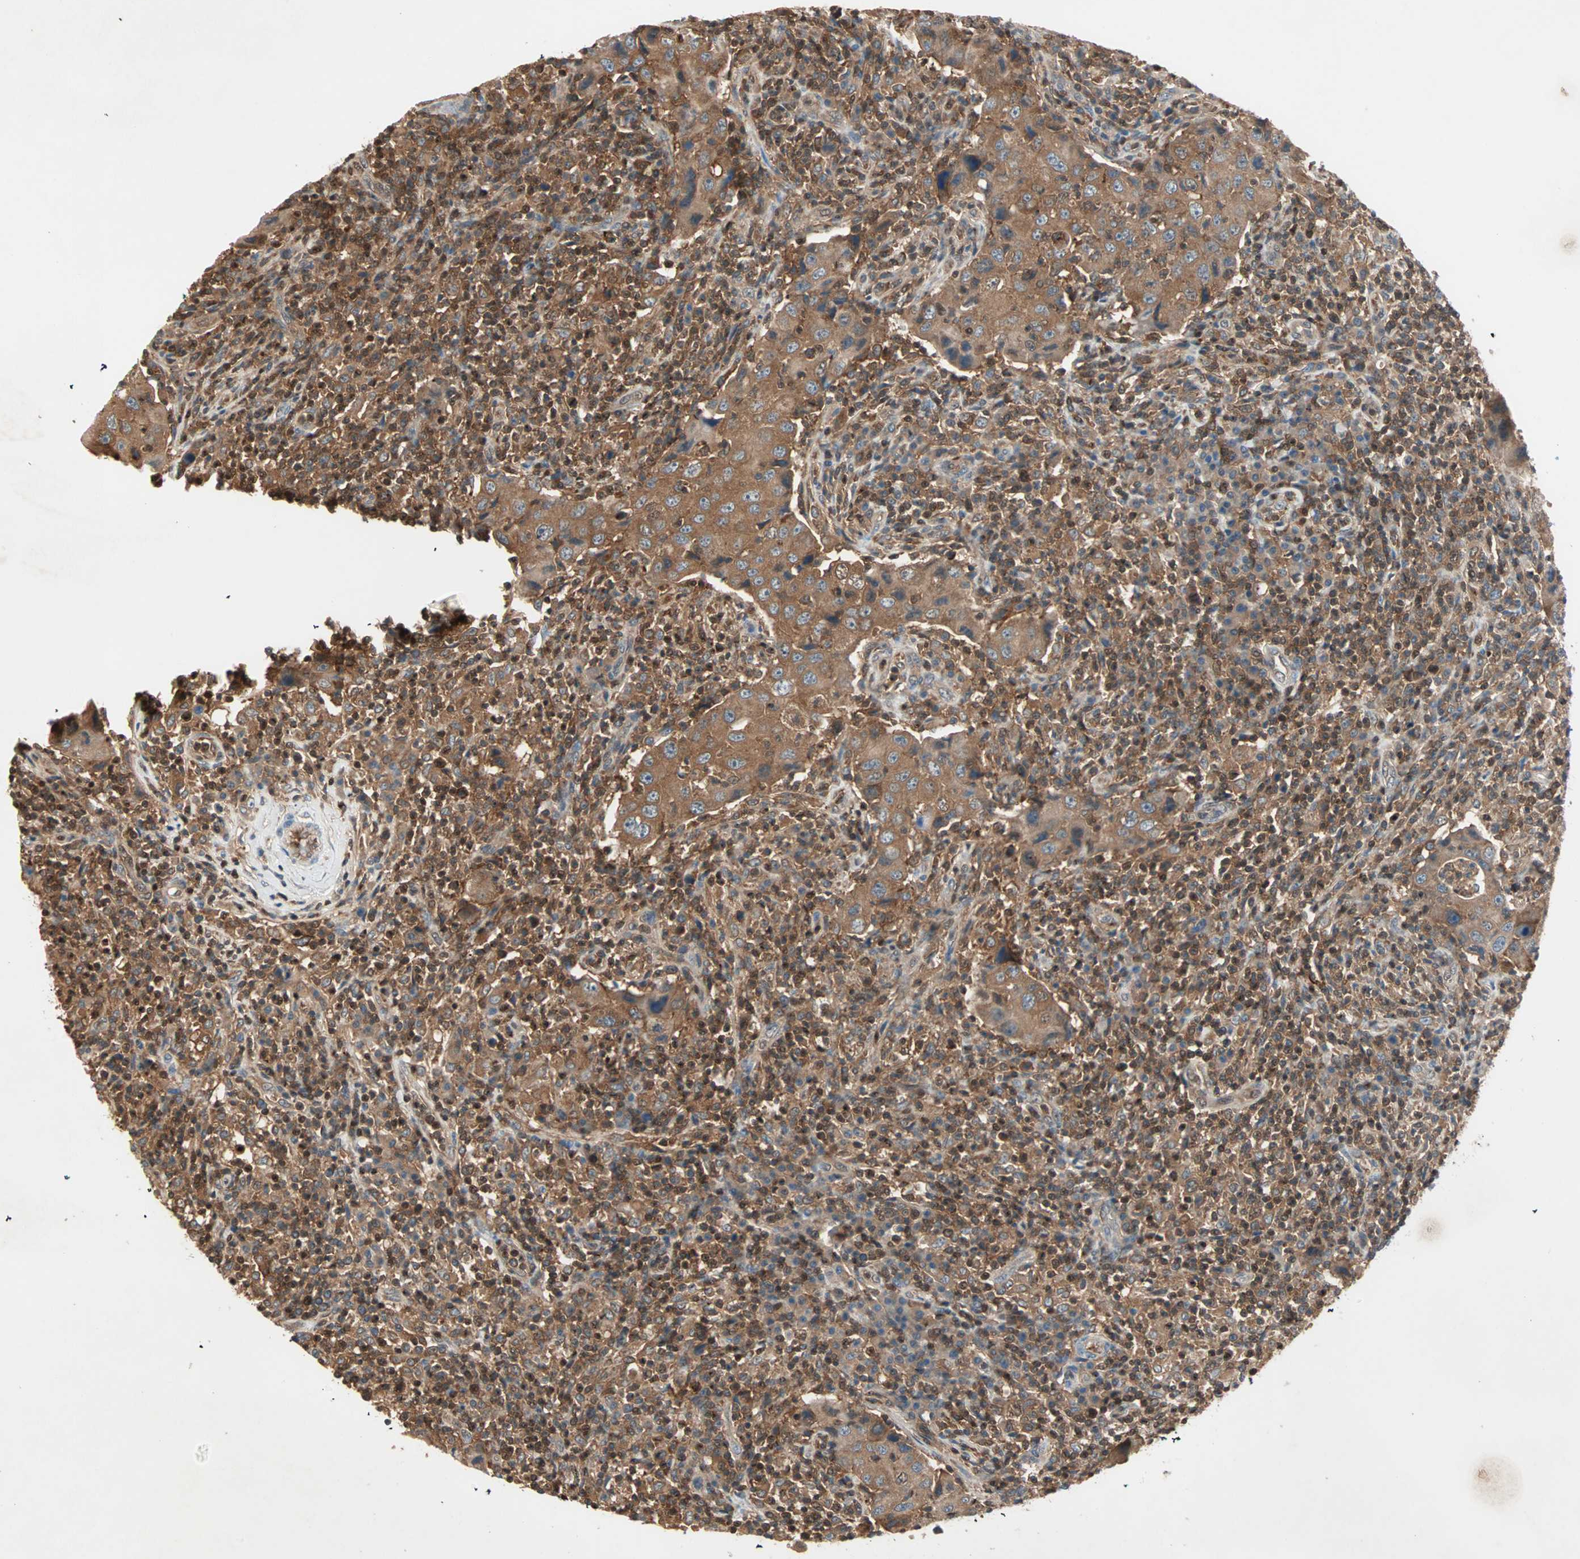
{"staining": {"intensity": "strong", "quantity": ">75%", "location": "cytoplasmic/membranous"}, "tissue": "lymph node", "cell_type": "Germinal center cells", "image_type": "normal", "snomed": [{"axis": "morphology", "description": "Normal tissue, NOS"}, {"axis": "morphology", "description": "Squamous cell carcinoma, metastatic, NOS"}, {"axis": "topography", "description": "Lymph node"}], "caption": "Strong cytoplasmic/membranous protein expression is appreciated in about >75% of germinal center cells in lymph node. (Brightfield microscopy of DAB IHC at high magnification).", "gene": "TEC", "patient": {"sex": "female", "age": 53}}